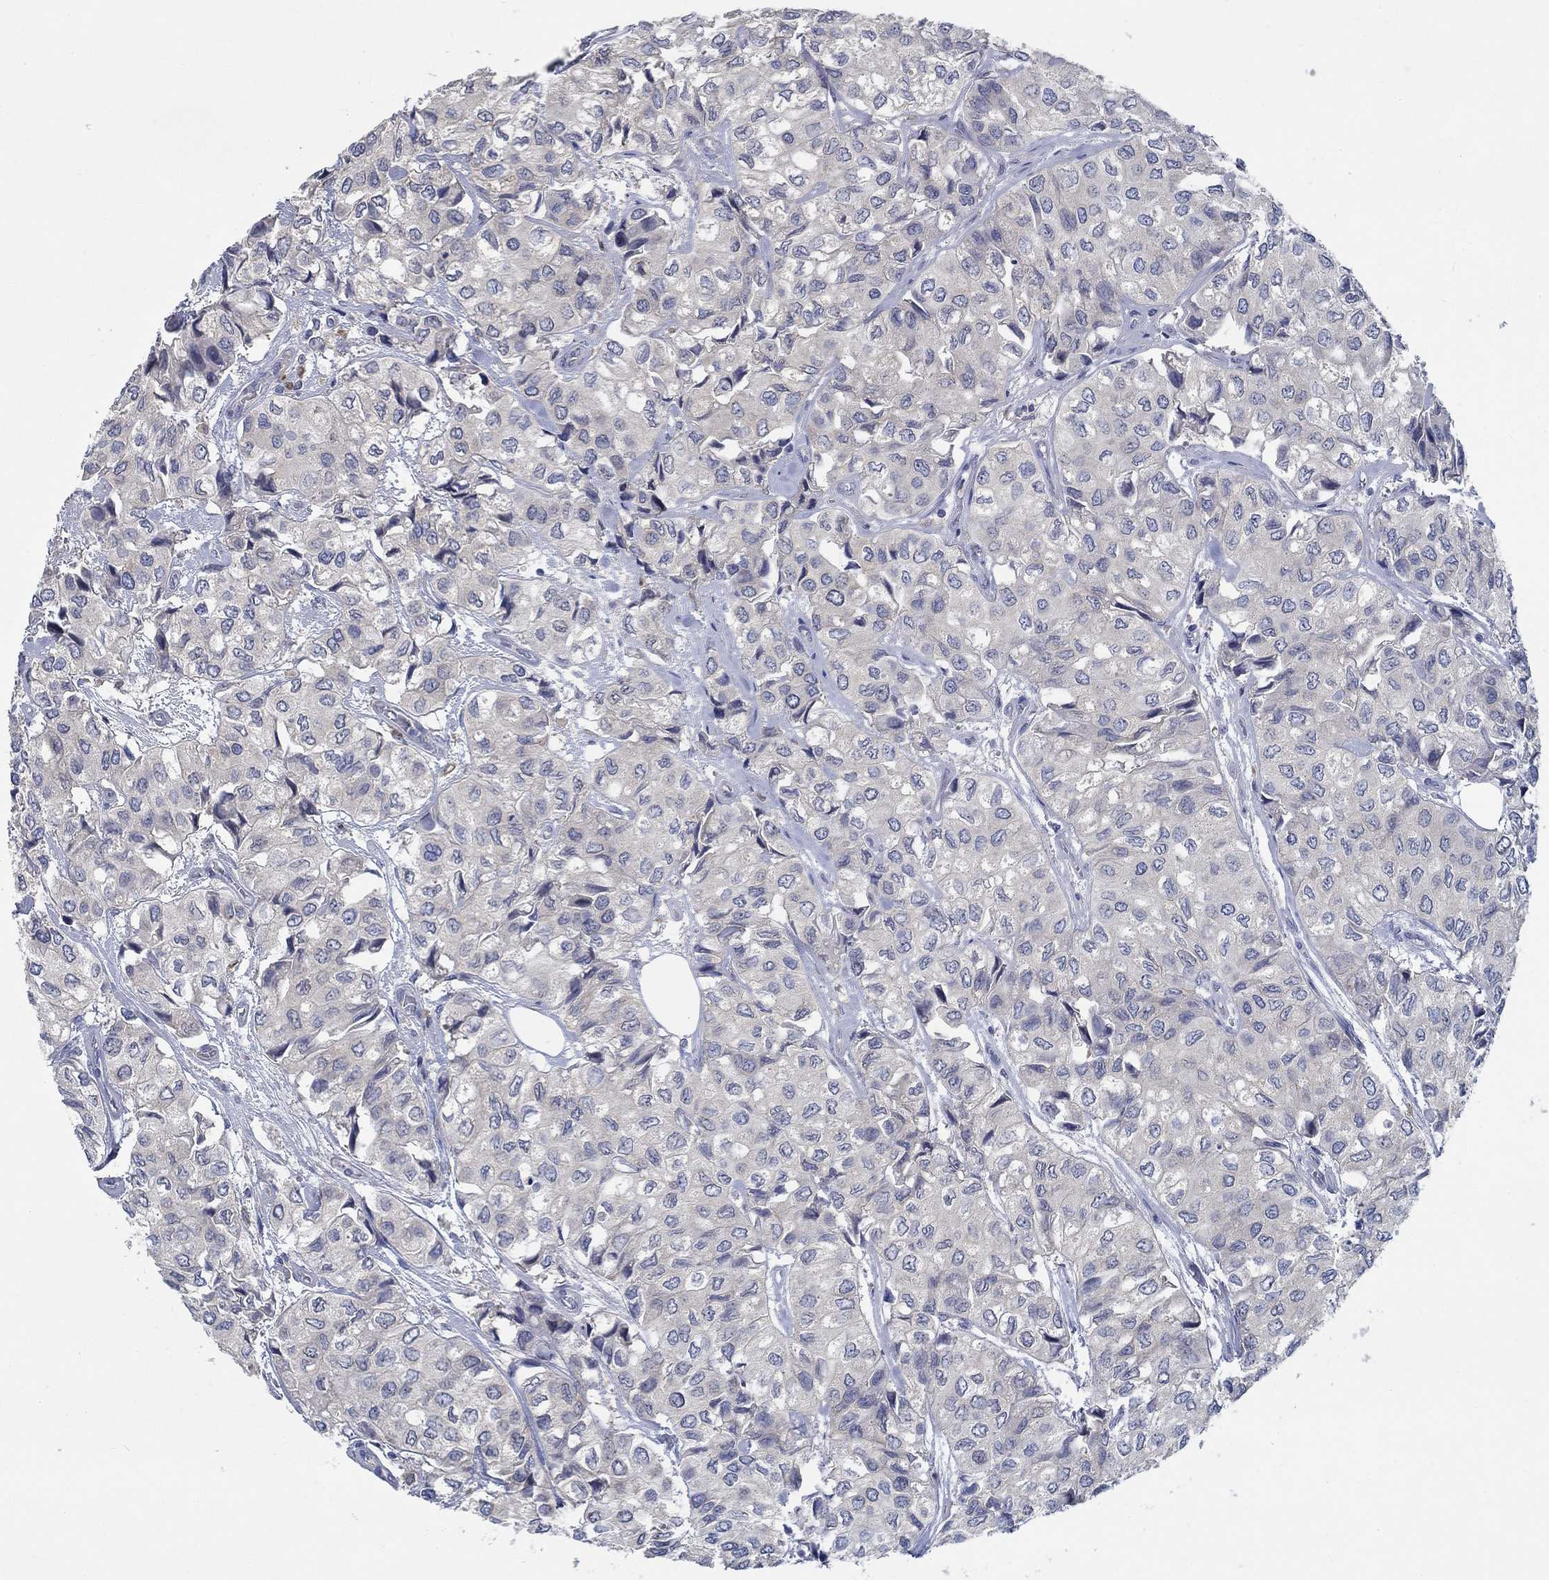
{"staining": {"intensity": "negative", "quantity": "none", "location": "none"}, "tissue": "urothelial cancer", "cell_type": "Tumor cells", "image_type": "cancer", "snomed": [{"axis": "morphology", "description": "Urothelial carcinoma, High grade"}, {"axis": "topography", "description": "Urinary bladder"}], "caption": "Immunohistochemistry of human urothelial cancer exhibits no expression in tumor cells. (DAB IHC, high magnification).", "gene": "MMP24", "patient": {"sex": "male", "age": 73}}